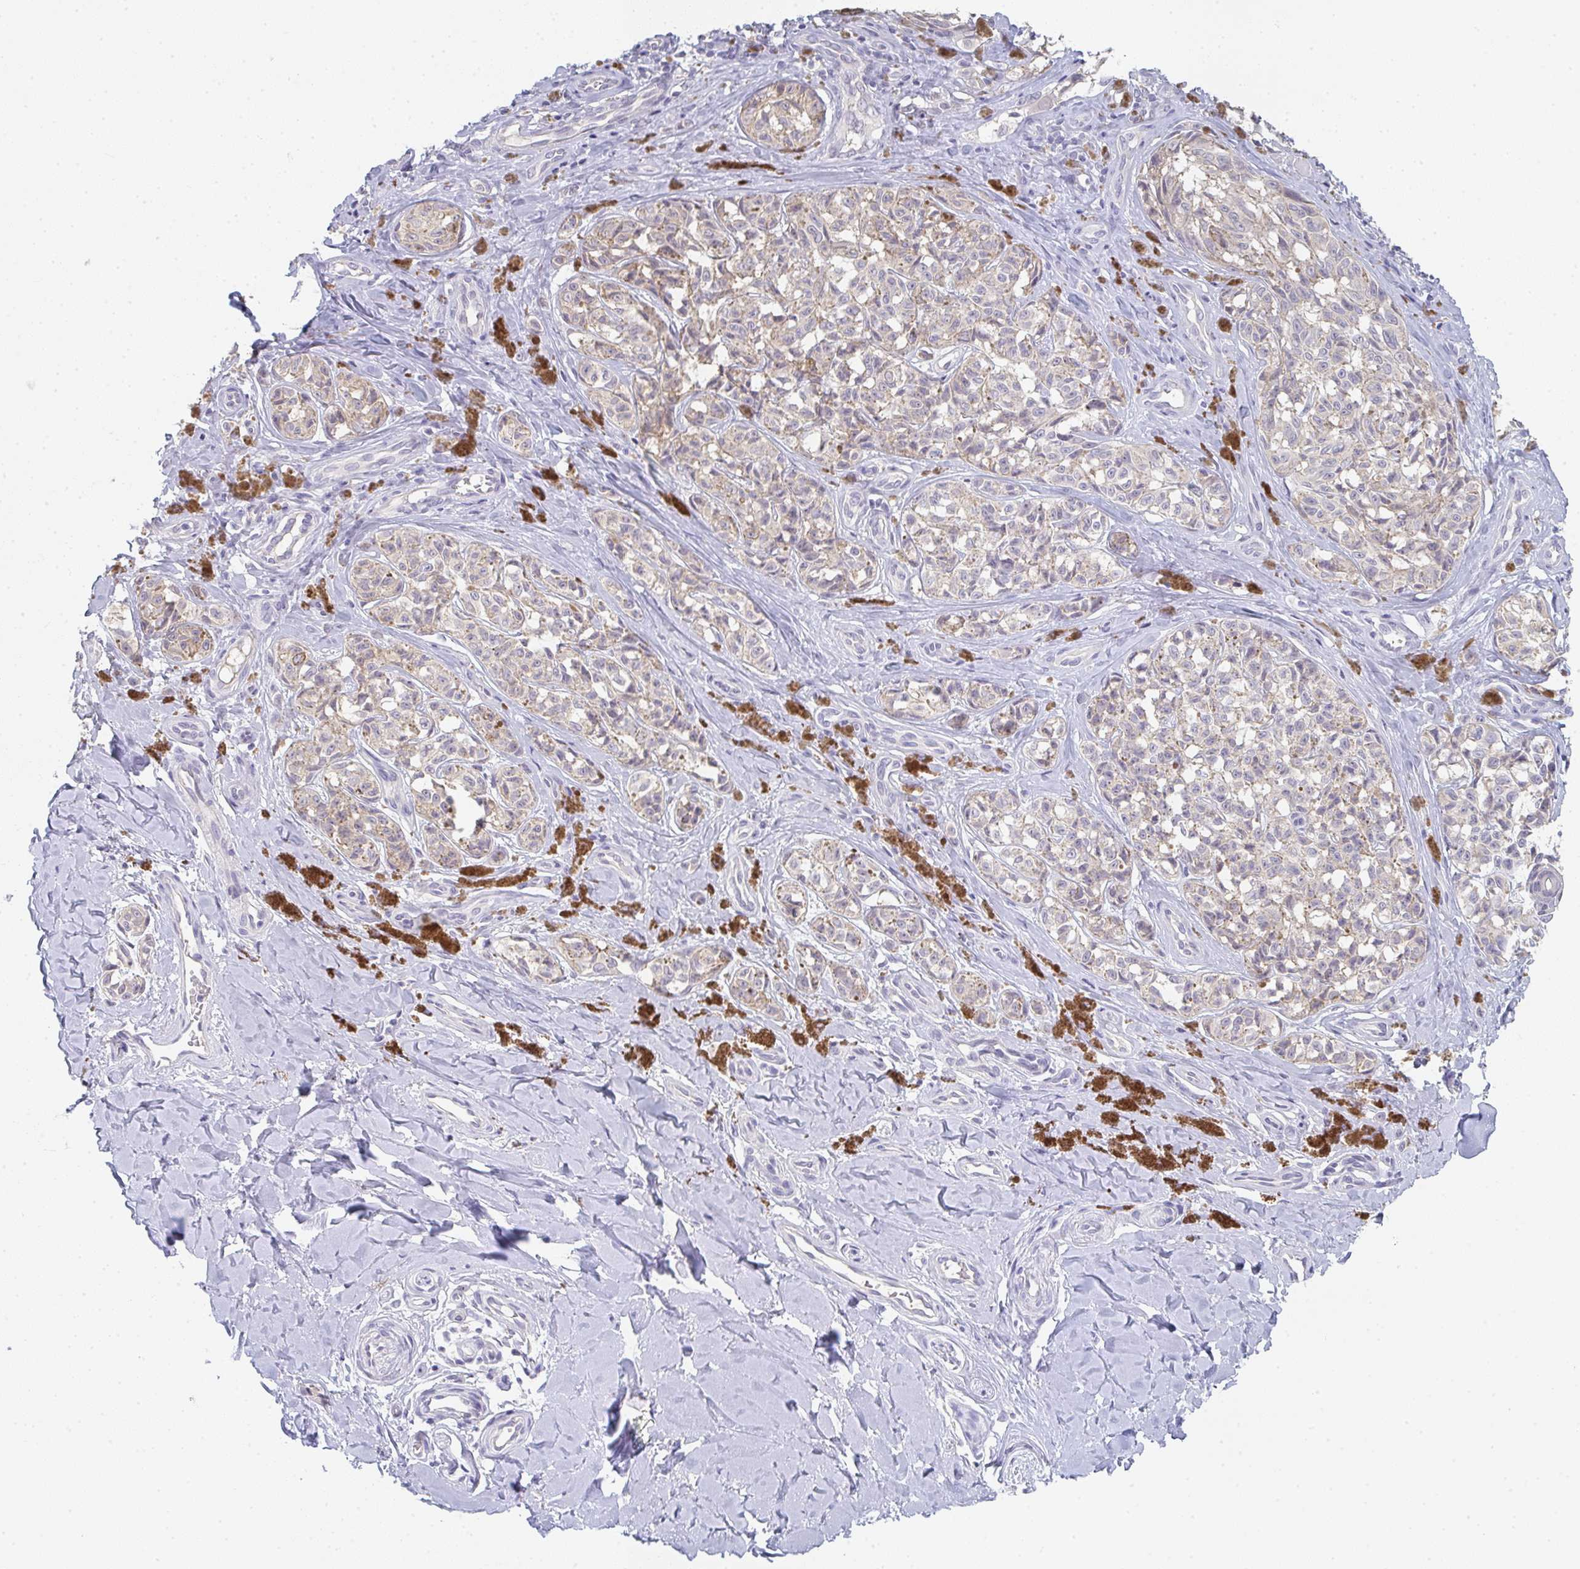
{"staining": {"intensity": "weak", "quantity": "<25%", "location": "cytoplasmic/membranous"}, "tissue": "melanoma", "cell_type": "Tumor cells", "image_type": "cancer", "snomed": [{"axis": "morphology", "description": "Malignant melanoma, NOS"}, {"axis": "topography", "description": "Skin"}], "caption": "Immunohistochemistry (IHC) photomicrograph of malignant melanoma stained for a protein (brown), which reveals no expression in tumor cells.", "gene": "CHMP5", "patient": {"sex": "female", "age": 65}}